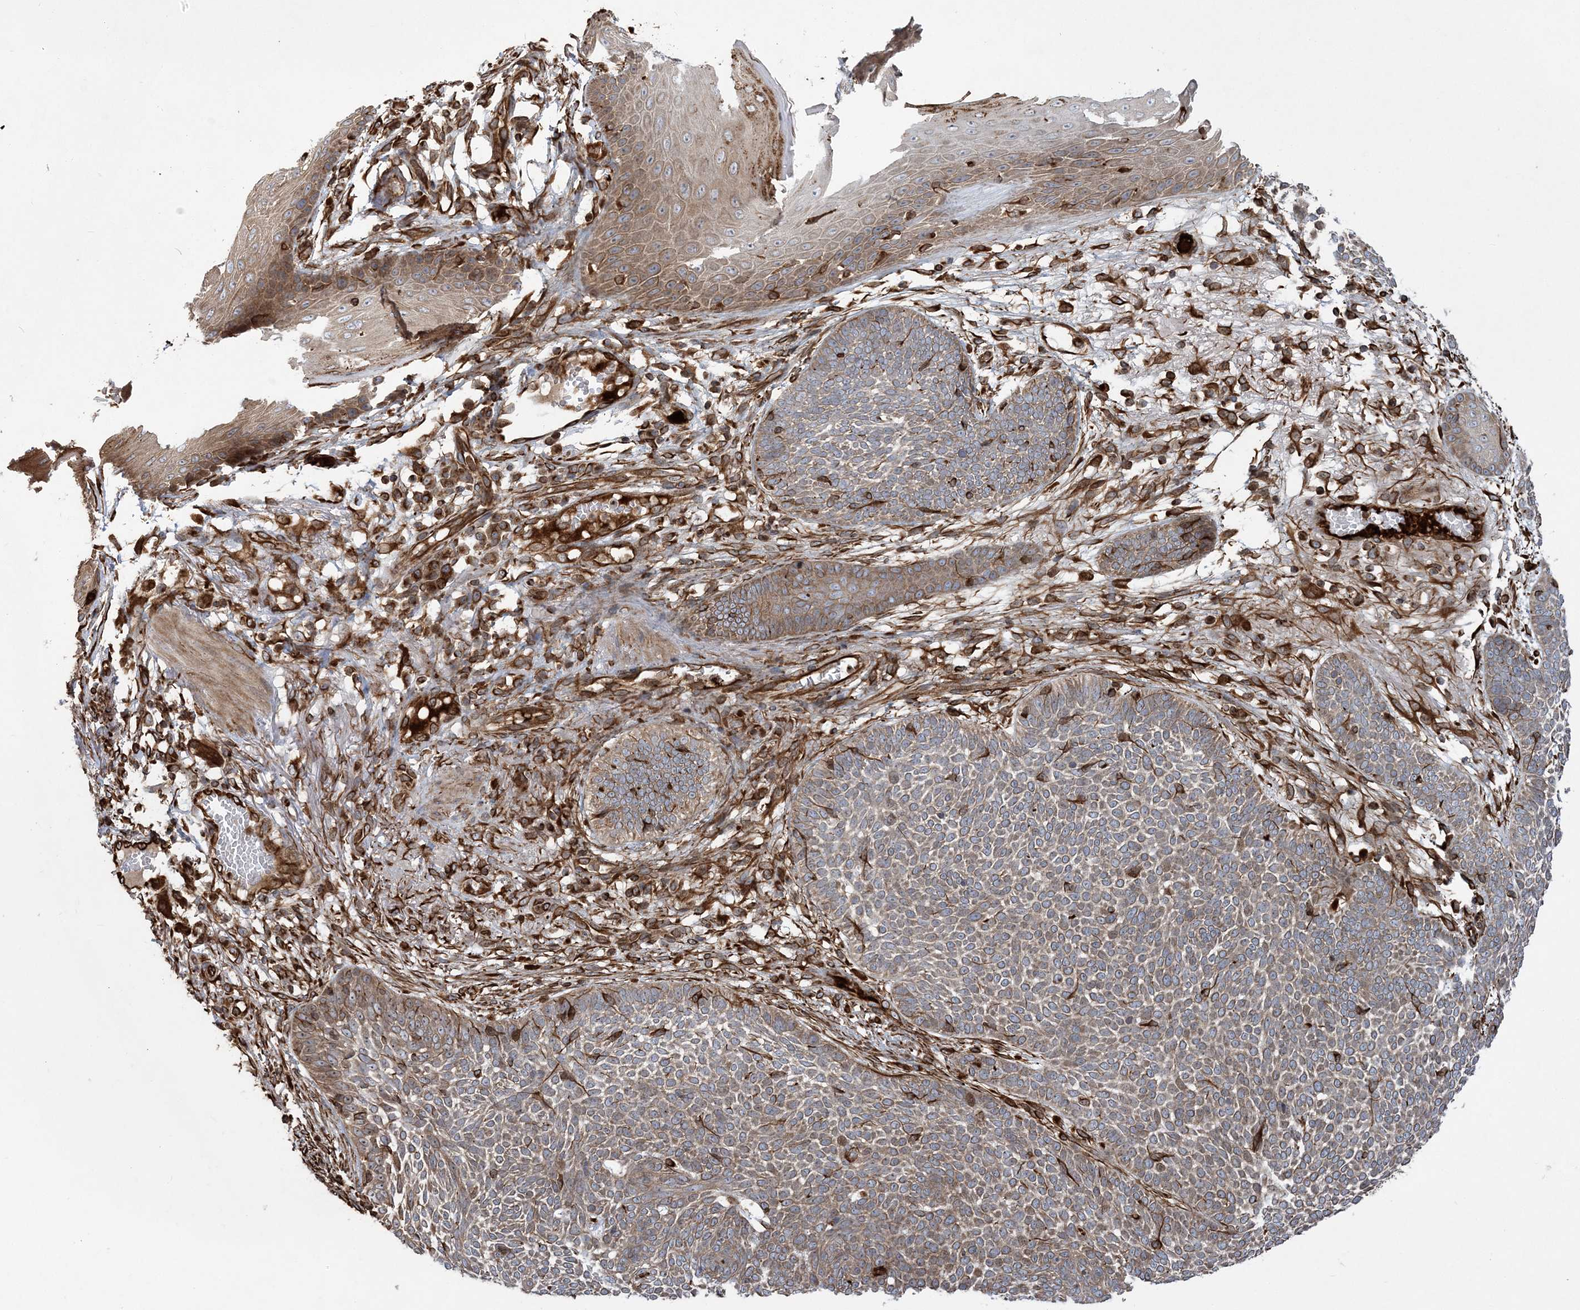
{"staining": {"intensity": "weak", "quantity": "<25%", "location": "cytoplasmic/membranous"}, "tissue": "skin cancer", "cell_type": "Tumor cells", "image_type": "cancer", "snomed": [{"axis": "morphology", "description": "Normal tissue, NOS"}, {"axis": "morphology", "description": "Basal cell carcinoma"}, {"axis": "topography", "description": "Skin"}], "caption": "The image shows no significant expression in tumor cells of skin basal cell carcinoma. The staining is performed using DAB (3,3'-diaminobenzidine) brown chromogen with nuclei counter-stained in using hematoxylin.", "gene": "FAM114A2", "patient": {"sex": "male", "age": 64}}